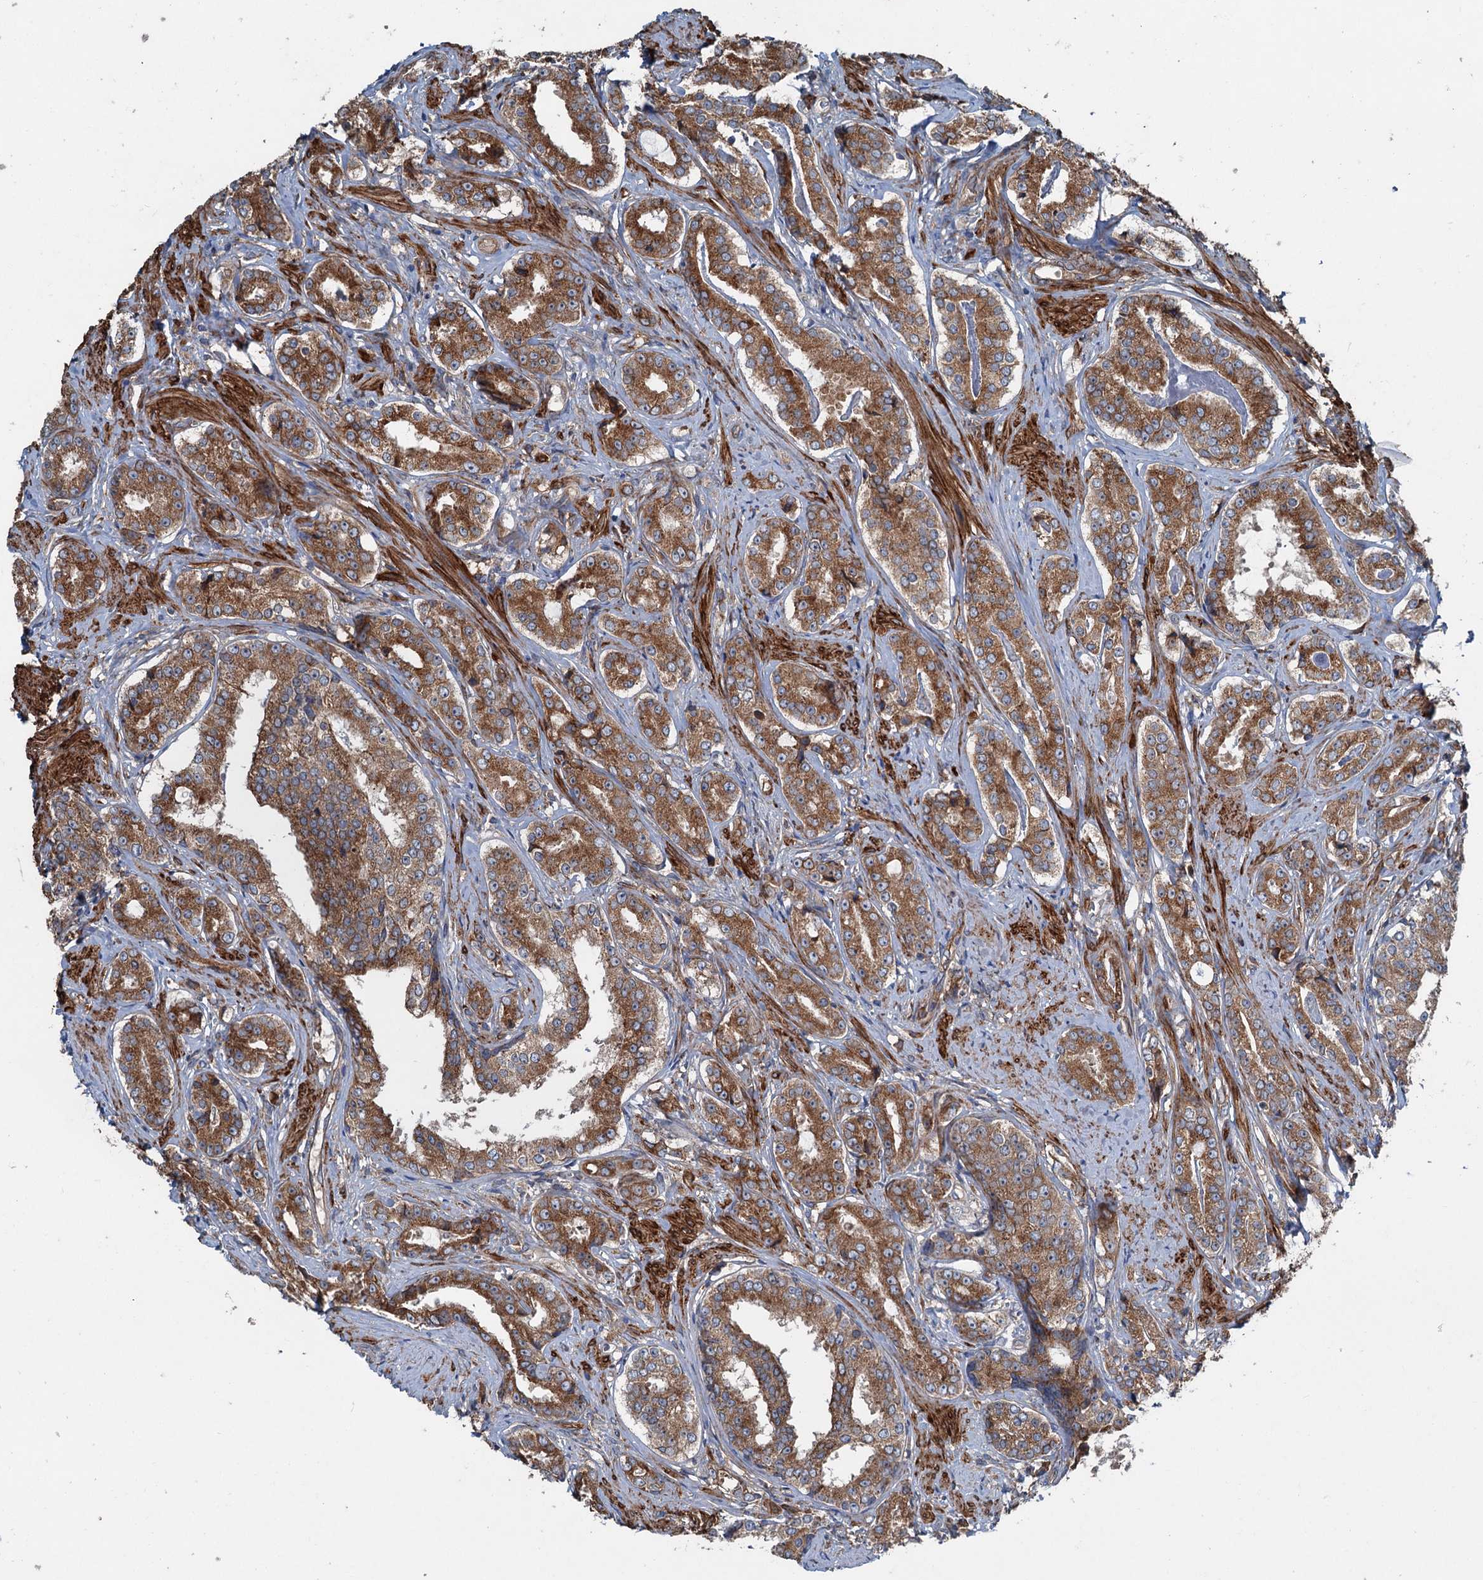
{"staining": {"intensity": "moderate", "quantity": ">75%", "location": "cytoplasmic/membranous"}, "tissue": "prostate cancer", "cell_type": "Tumor cells", "image_type": "cancer", "snomed": [{"axis": "morphology", "description": "Adenocarcinoma, High grade"}, {"axis": "topography", "description": "Prostate"}], "caption": "High-grade adenocarcinoma (prostate) was stained to show a protein in brown. There is medium levels of moderate cytoplasmic/membranous expression in approximately >75% of tumor cells. (brown staining indicates protein expression, while blue staining denotes nuclei).", "gene": "CALCOCO1", "patient": {"sex": "male", "age": 58}}